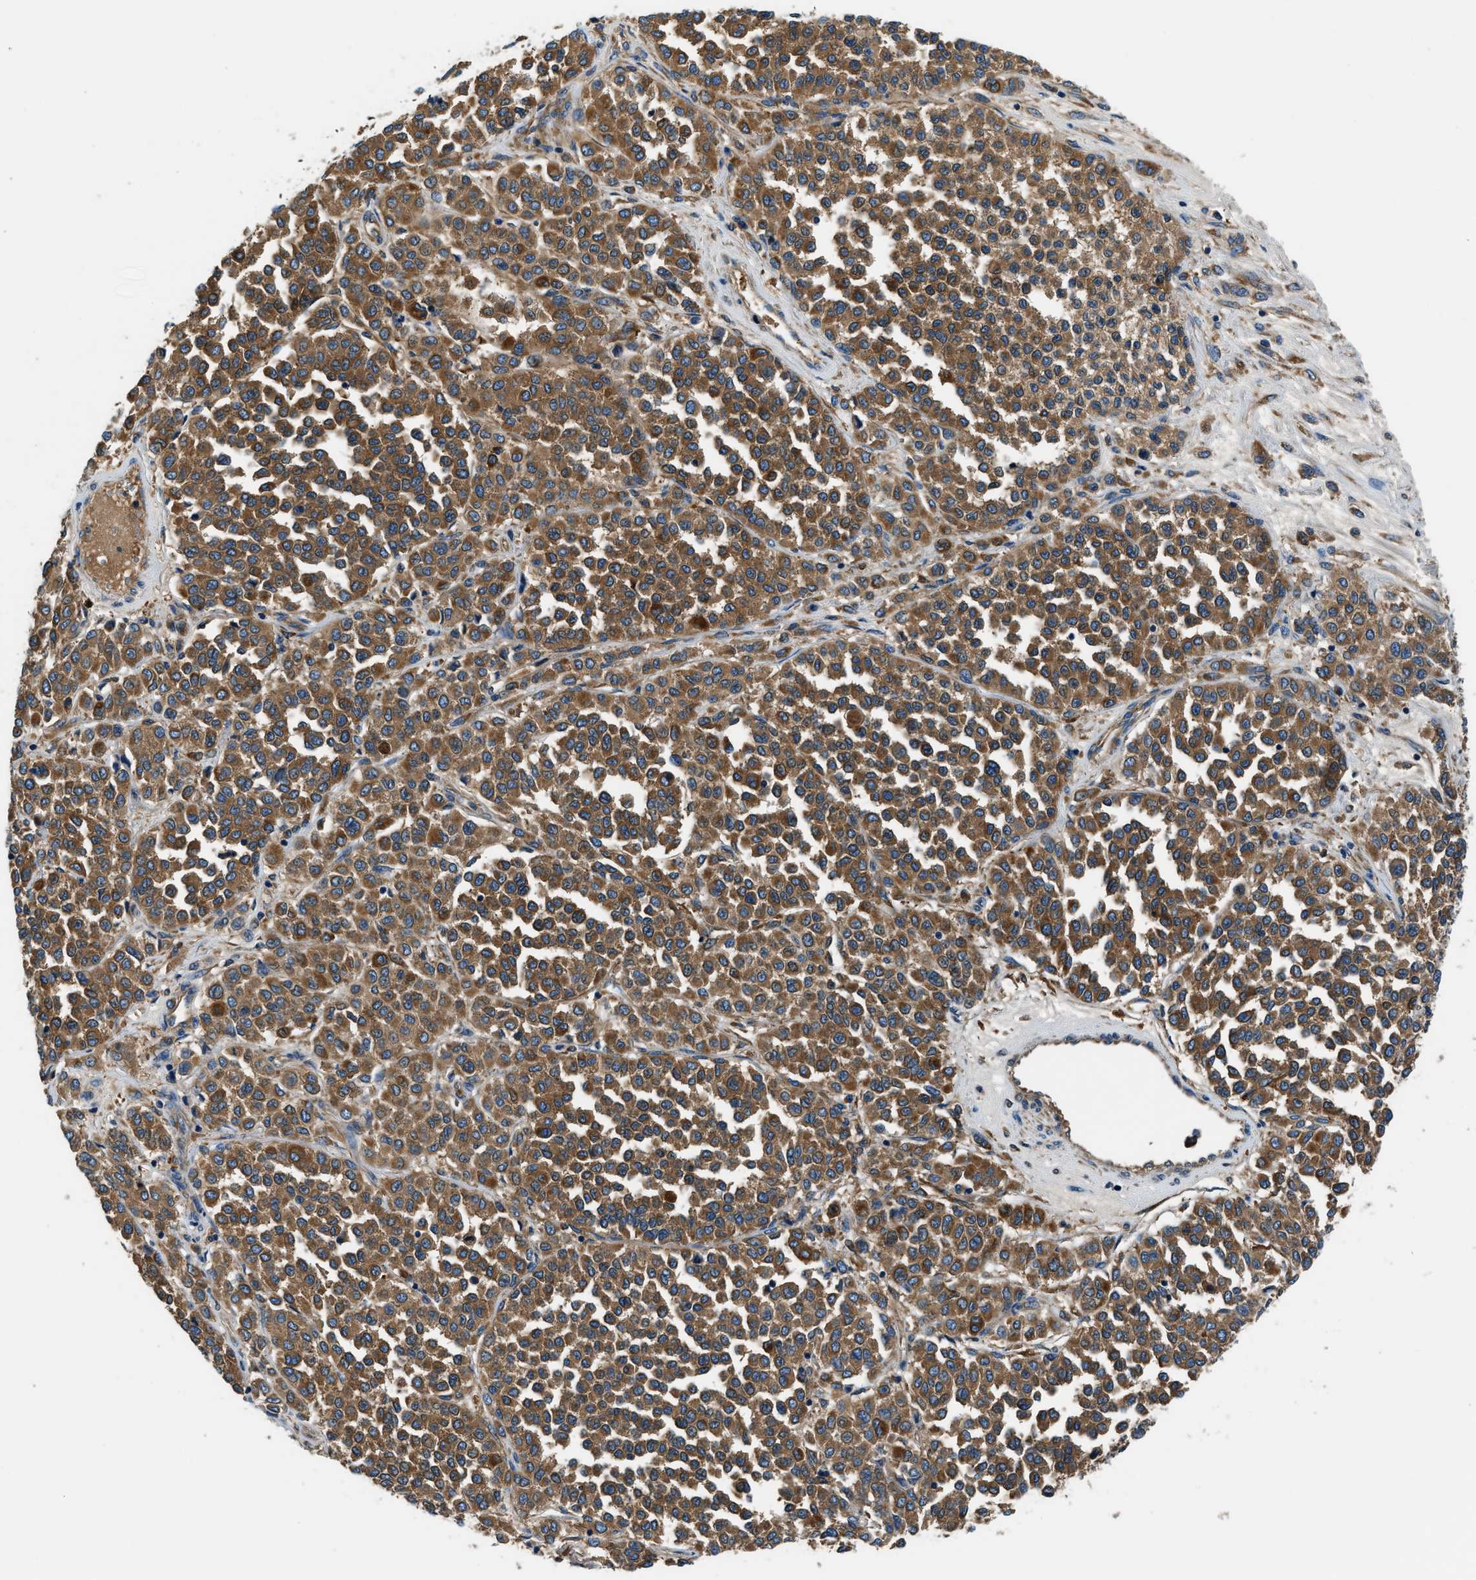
{"staining": {"intensity": "strong", "quantity": ">75%", "location": "cytoplasmic/membranous"}, "tissue": "melanoma", "cell_type": "Tumor cells", "image_type": "cancer", "snomed": [{"axis": "morphology", "description": "Malignant melanoma, Metastatic site"}, {"axis": "topography", "description": "Pancreas"}], "caption": "A high-resolution photomicrograph shows immunohistochemistry (IHC) staining of malignant melanoma (metastatic site), which reveals strong cytoplasmic/membranous staining in about >75% of tumor cells.", "gene": "EEA1", "patient": {"sex": "female", "age": 30}}